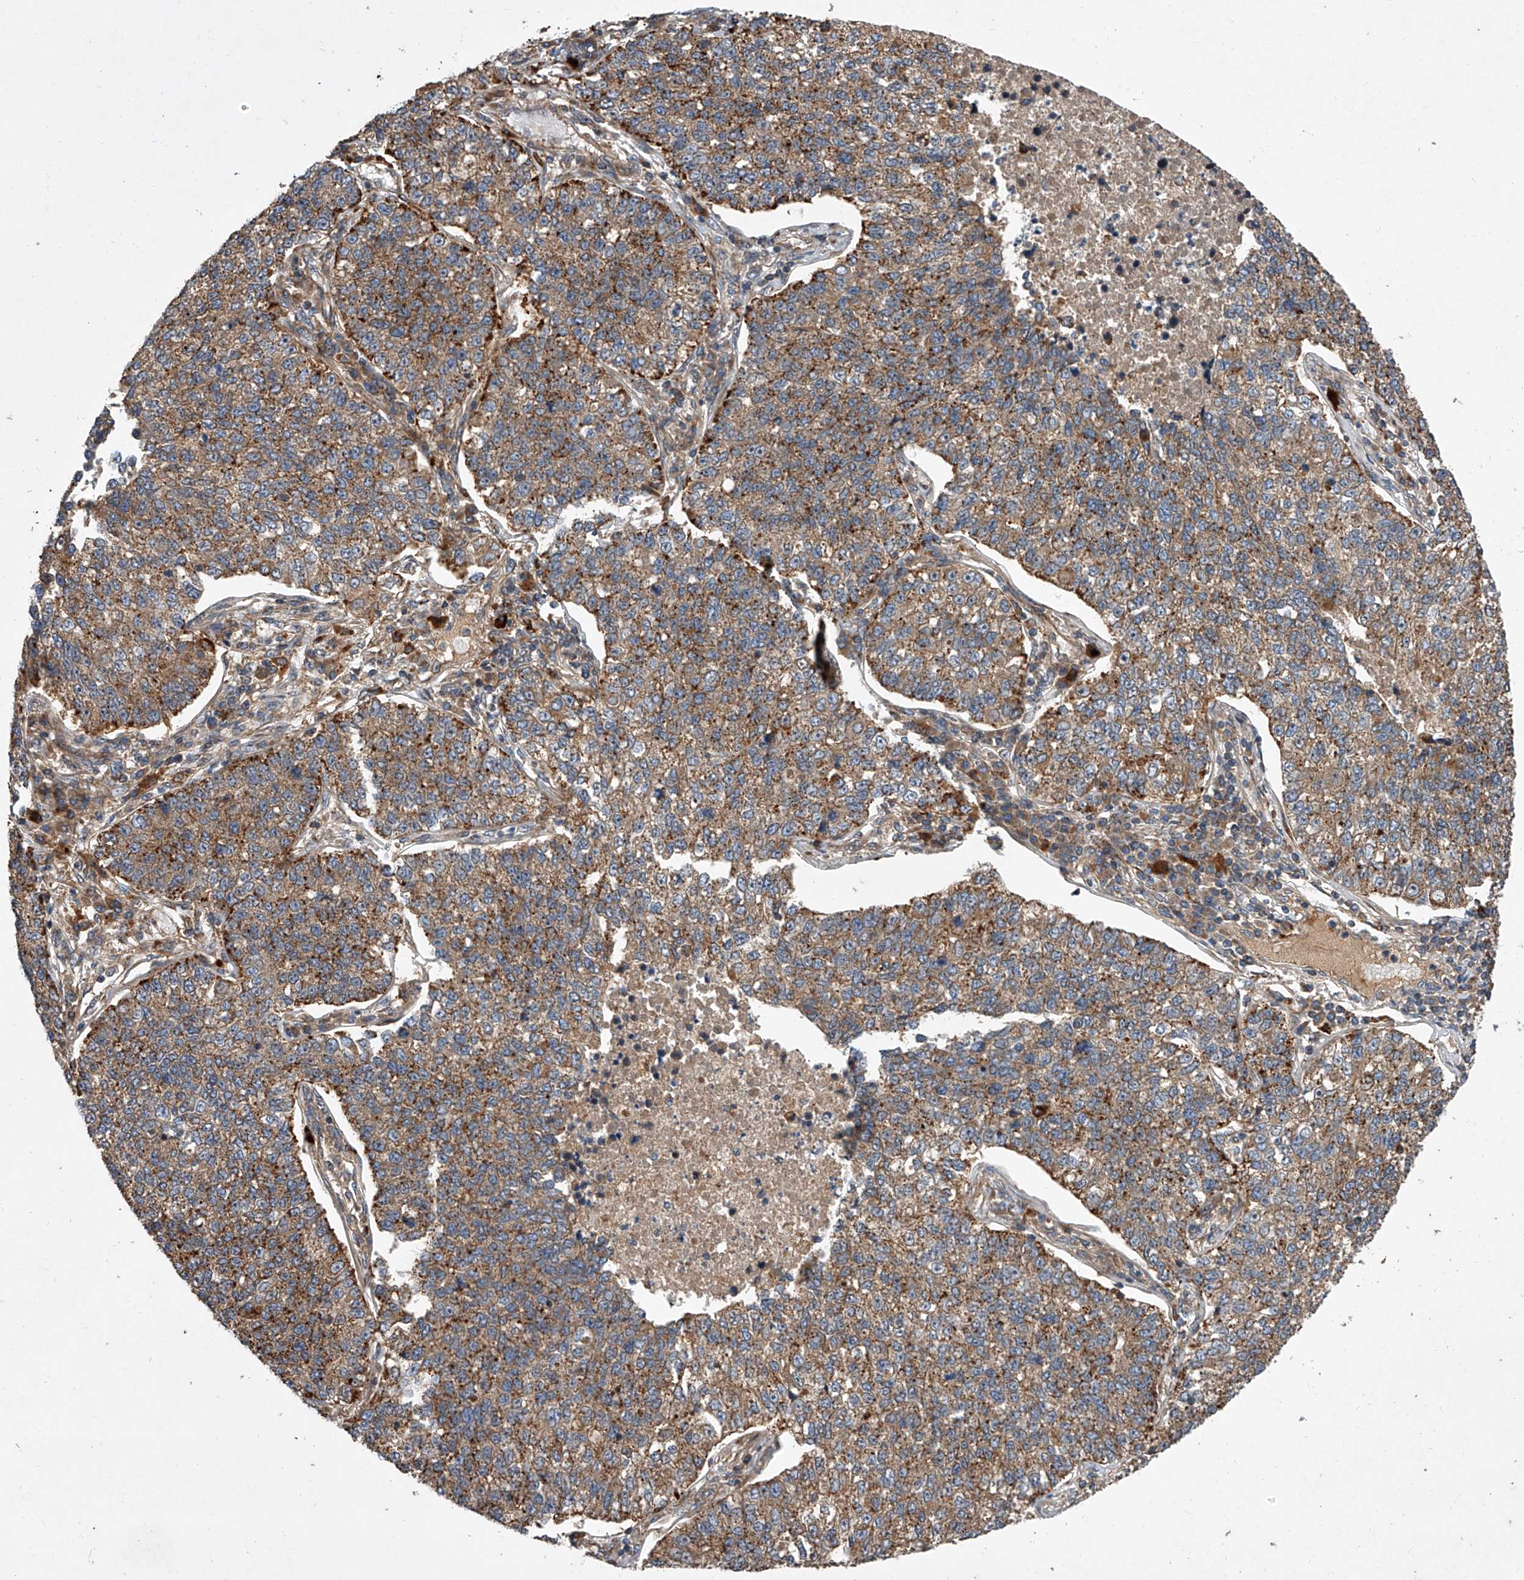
{"staining": {"intensity": "moderate", "quantity": ">75%", "location": "cytoplasmic/membranous"}, "tissue": "lung cancer", "cell_type": "Tumor cells", "image_type": "cancer", "snomed": [{"axis": "morphology", "description": "Adenocarcinoma, NOS"}, {"axis": "topography", "description": "Lung"}], "caption": "Moderate cytoplasmic/membranous protein positivity is present in about >75% of tumor cells in adenocarcinoma (lung).", "gene": "USP47", "patient": {"sex": "male", "age": 49}}